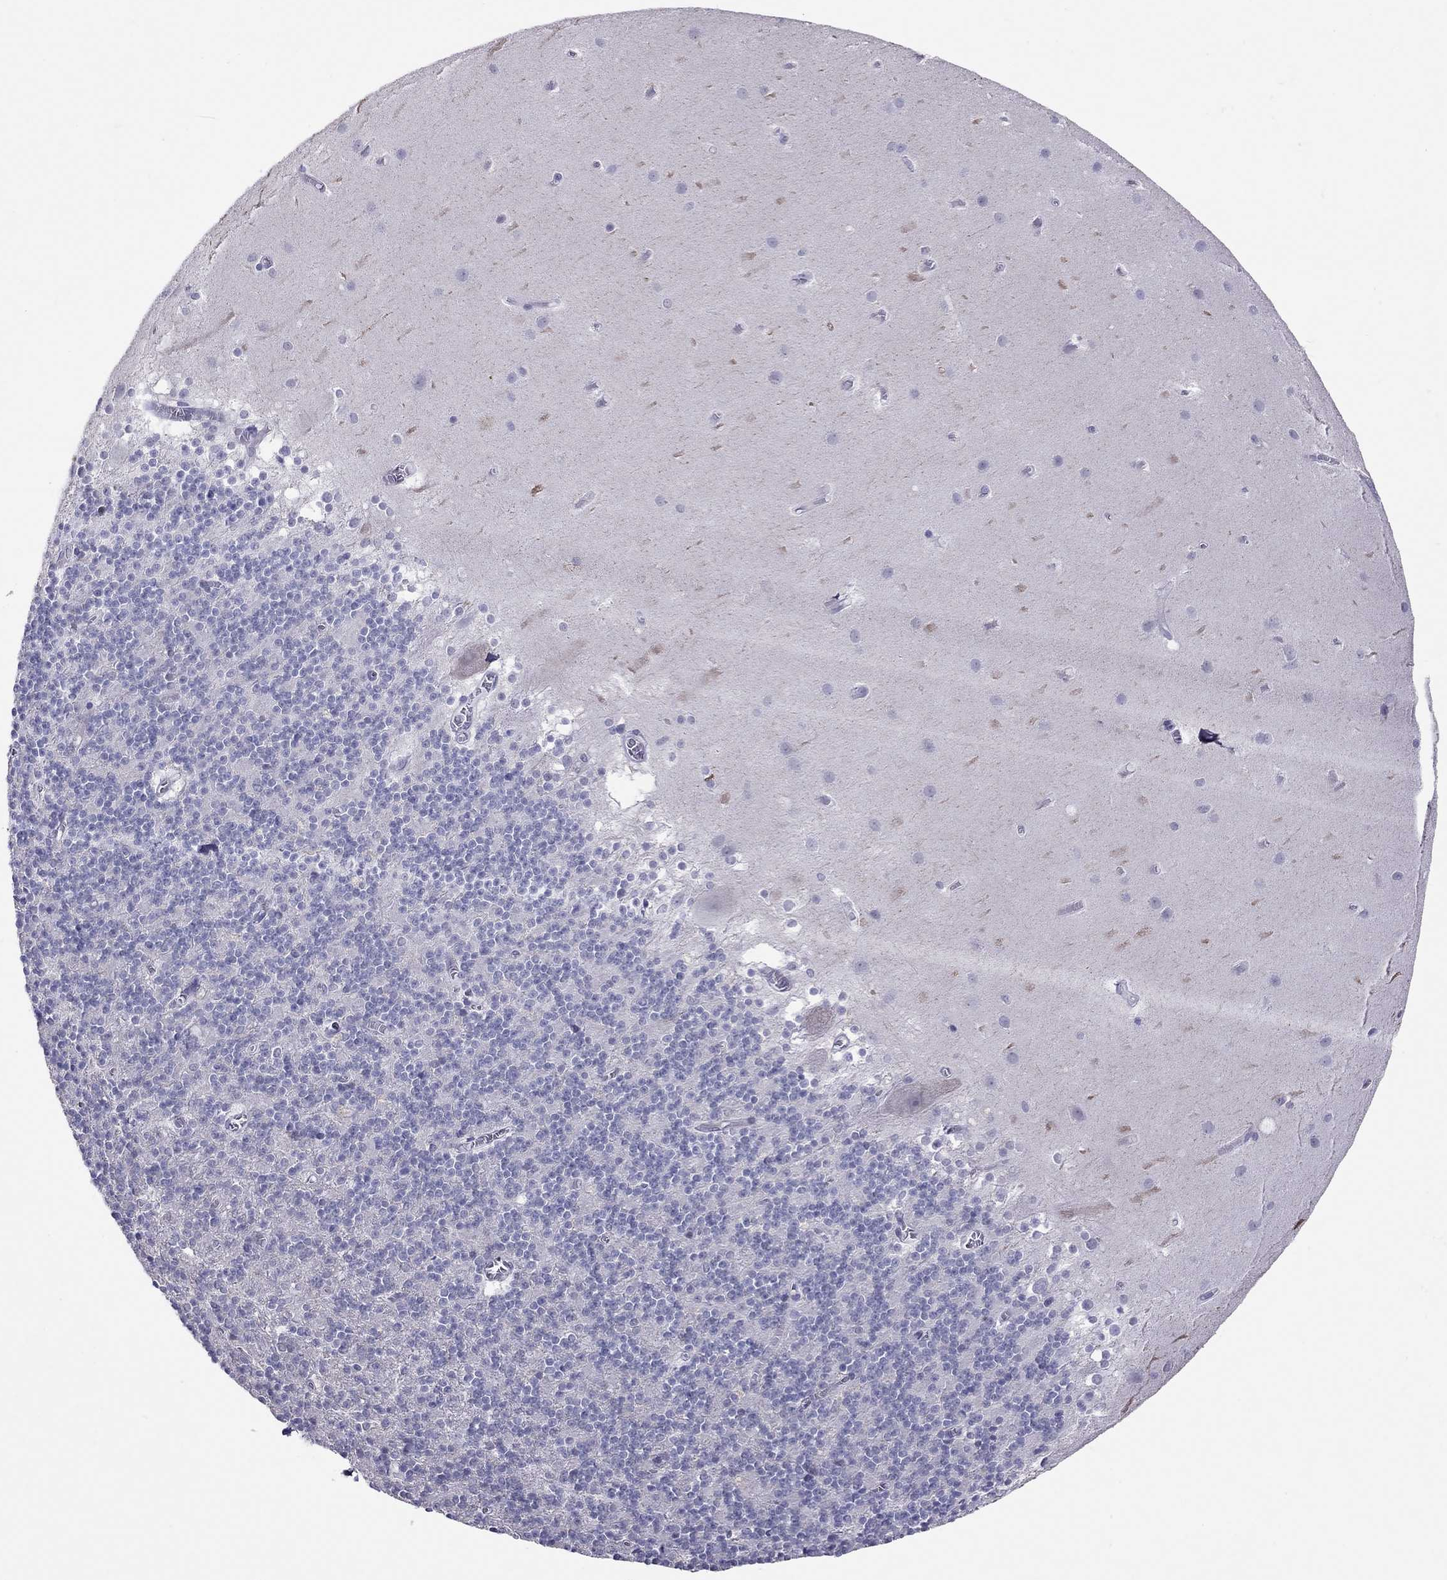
{"staining": {"intensity": "negative", "quantity": "none", "location": "none"}, "tissue": "cerebellum", "cell_type": "Cells in granular layer", "image_type": "normal", "snomed": [{"axis": "morphology", "description": "Normal tissue, NOS"}, {"axis": "topography", "description": "Cerebellum"}], "caption": "Immunohistochemistry (IHC) histopathology image of unremarkable human cerebellum stained for a protein (brown), which reveals no expression in cells in granular layer.", "gene": "JHY", "patient": {"sex": "male", "age": 70}}